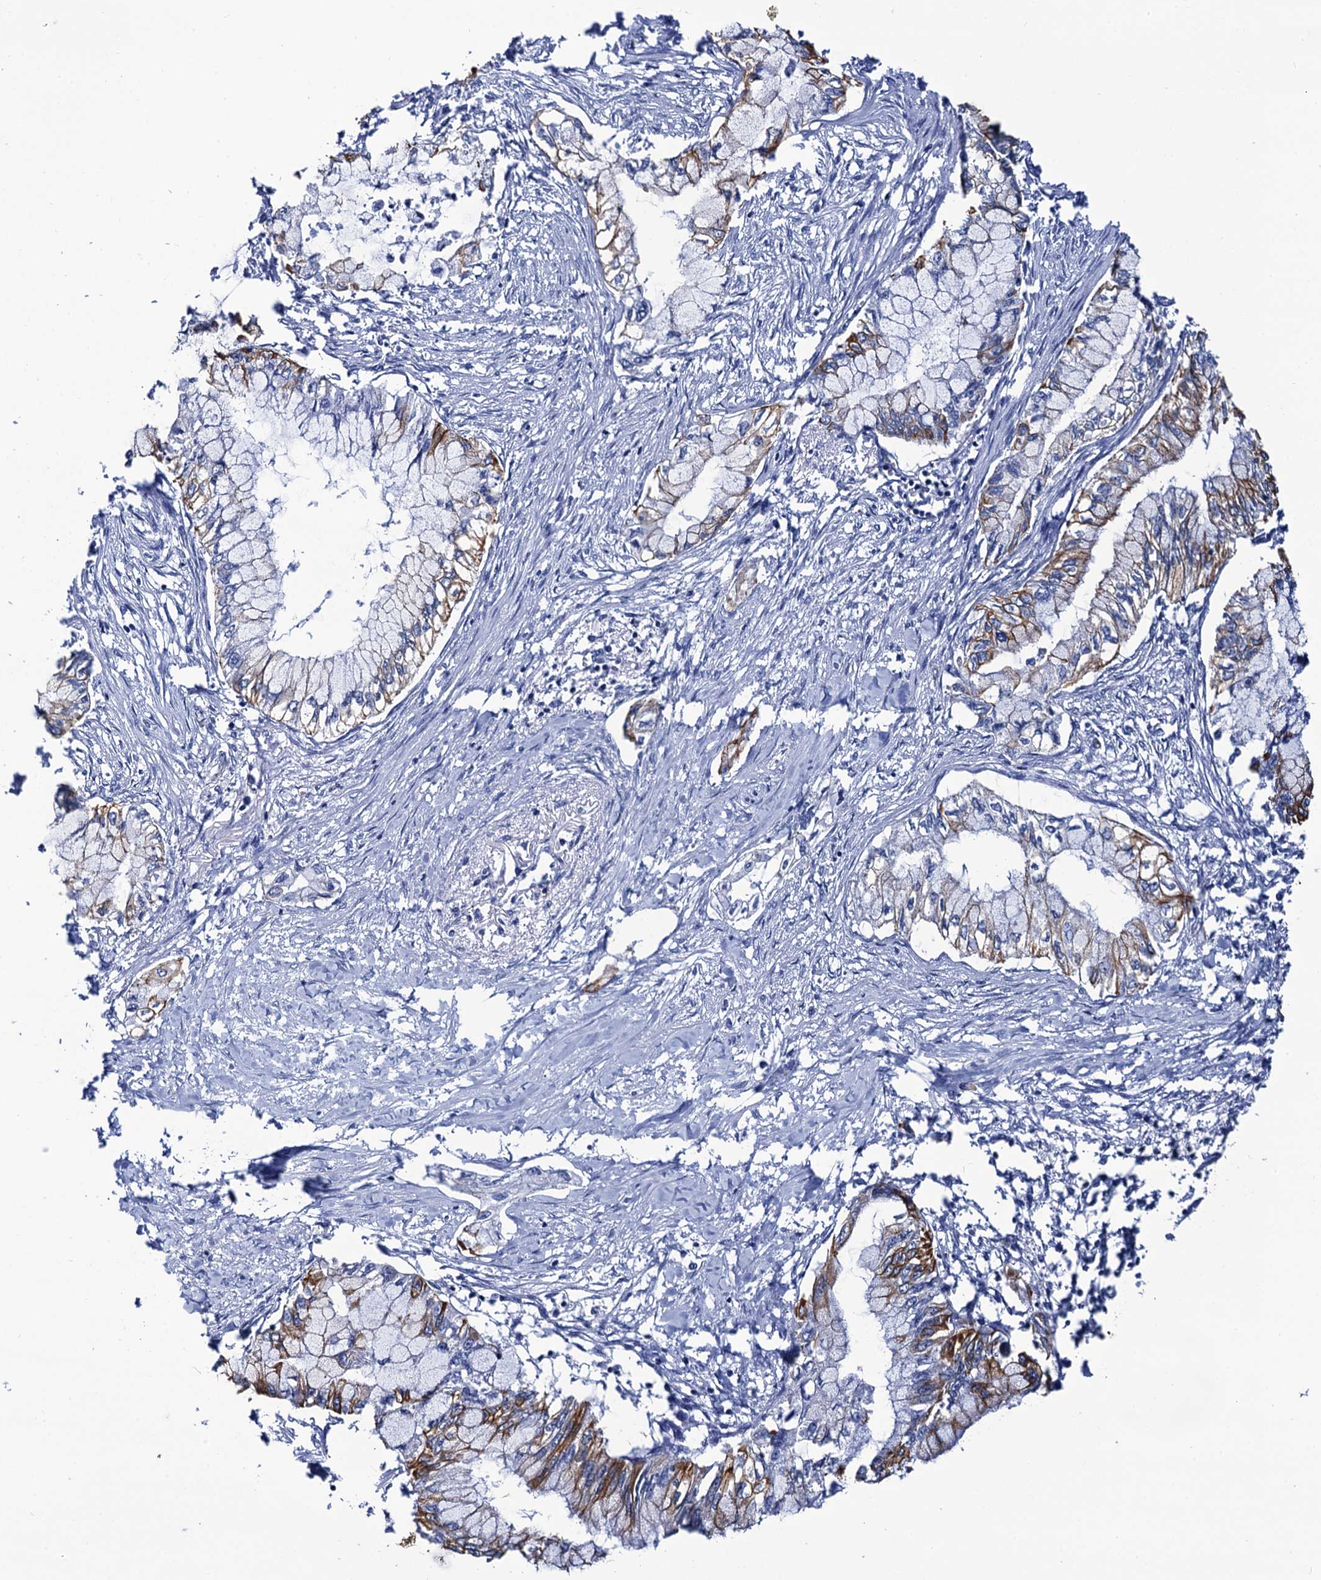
{"staining": {"intensity": "moderate", "quantity": "25%-75%", "location": "cytoplasmic/membranous"}, "tissue": "pancreatic cancer", "cell_type": "Tumor cells", "image_type": "cancer", "snomed": [{"axis": "morphology", "description": "Adenocarcinoma, NOS"}, {"axis": "topography", "description": "Pancreas"}], "caption": "A brown stain labels moderate cytoplasmic/membranous positivity of a protein in human pancreatic adenocarcinoma tumor cells.", "gene": "RAB3IP", "patient": {"sex": "female", "age": 78}}